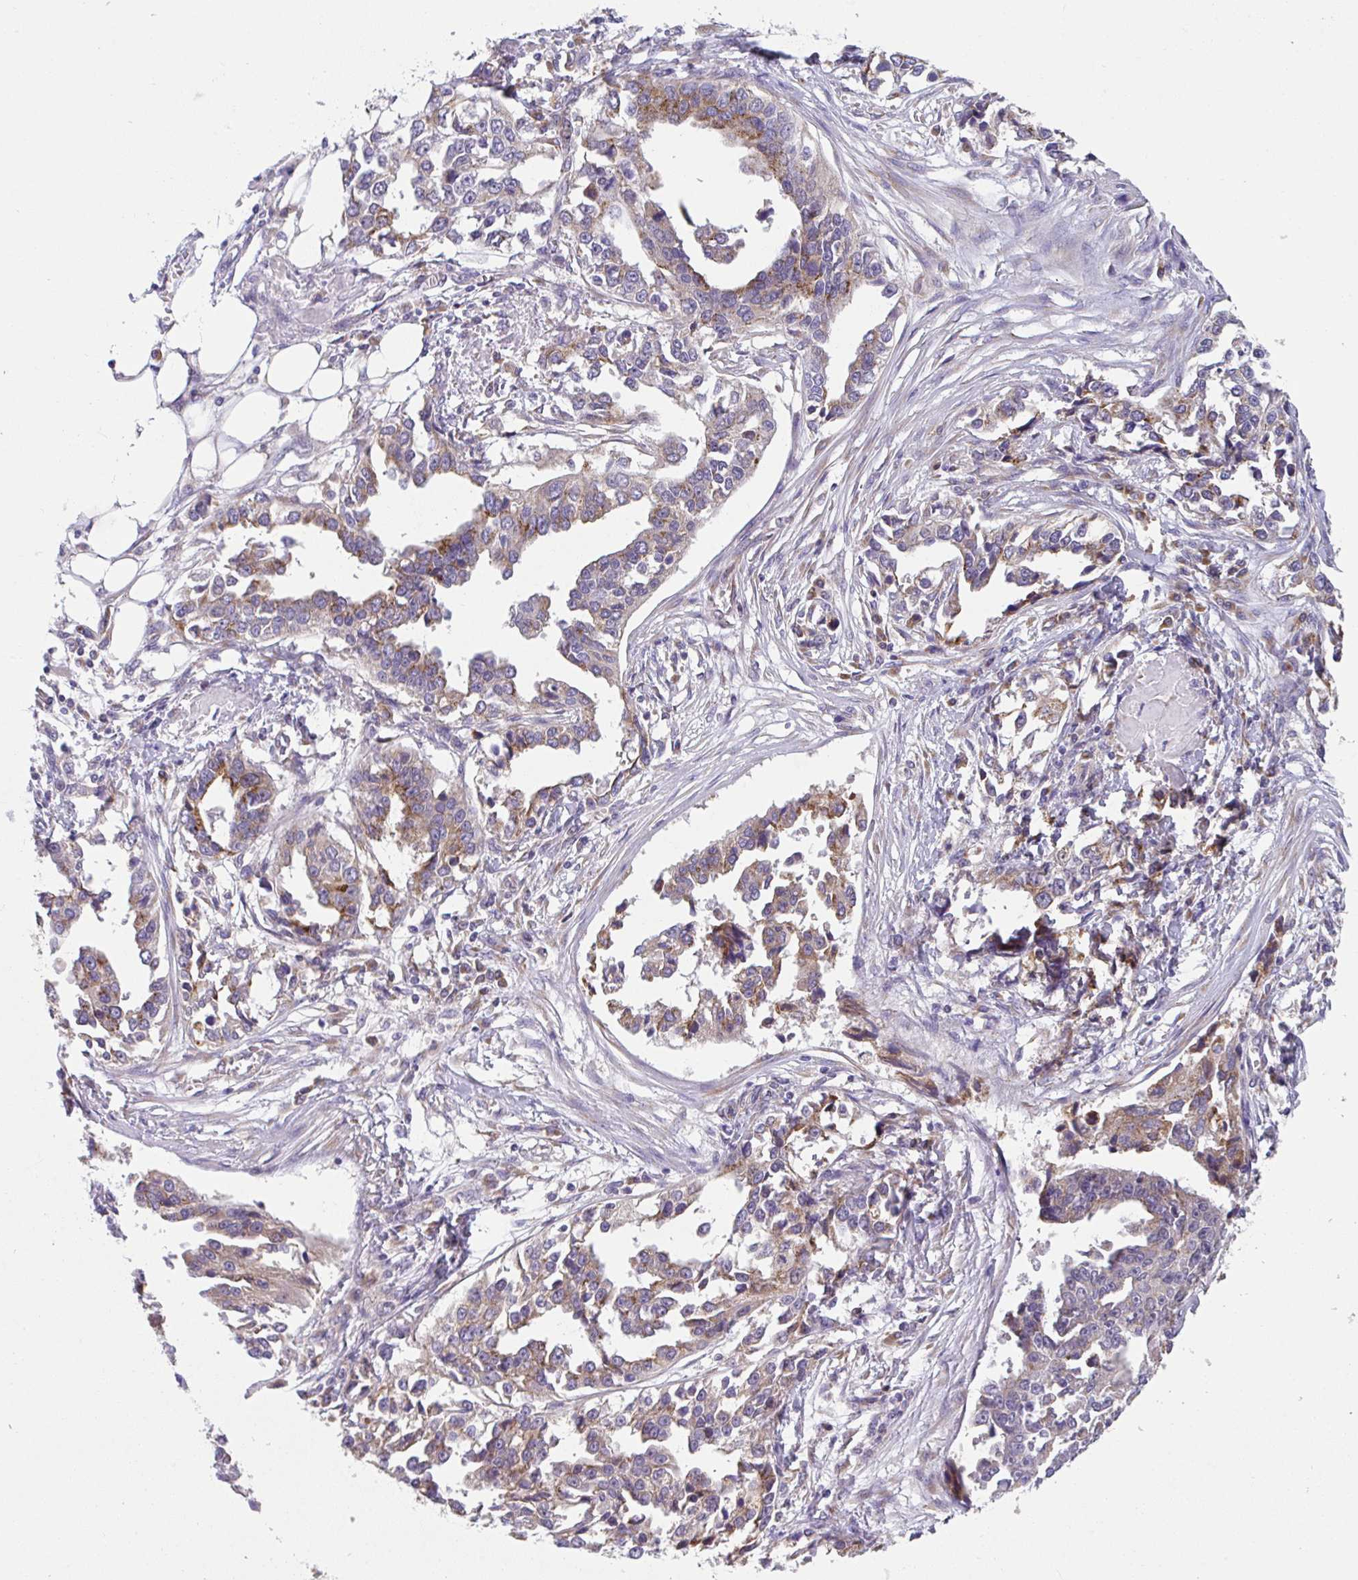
{"staining": {"intensity": "weak", "quantity": ">75%", "location": "cytoplasmic/membranous"}, "tissue": "ovarian cancer", "cell_type": "Tumor cells", "image_type": "cancer", "snomed": [{"axis": "morphology", "description": "Cystadenocarcinoma, serous, NOS"}, {"axis": "topography", "description": "Ovary"}], "caption": "A micrograph of human ovarian cancer stained for a protein reveals weak cytoplasmic/membranous brown staining in tumor cells.", "gene": "MIA3", "patient": {"sex": "female", "age": 75}}